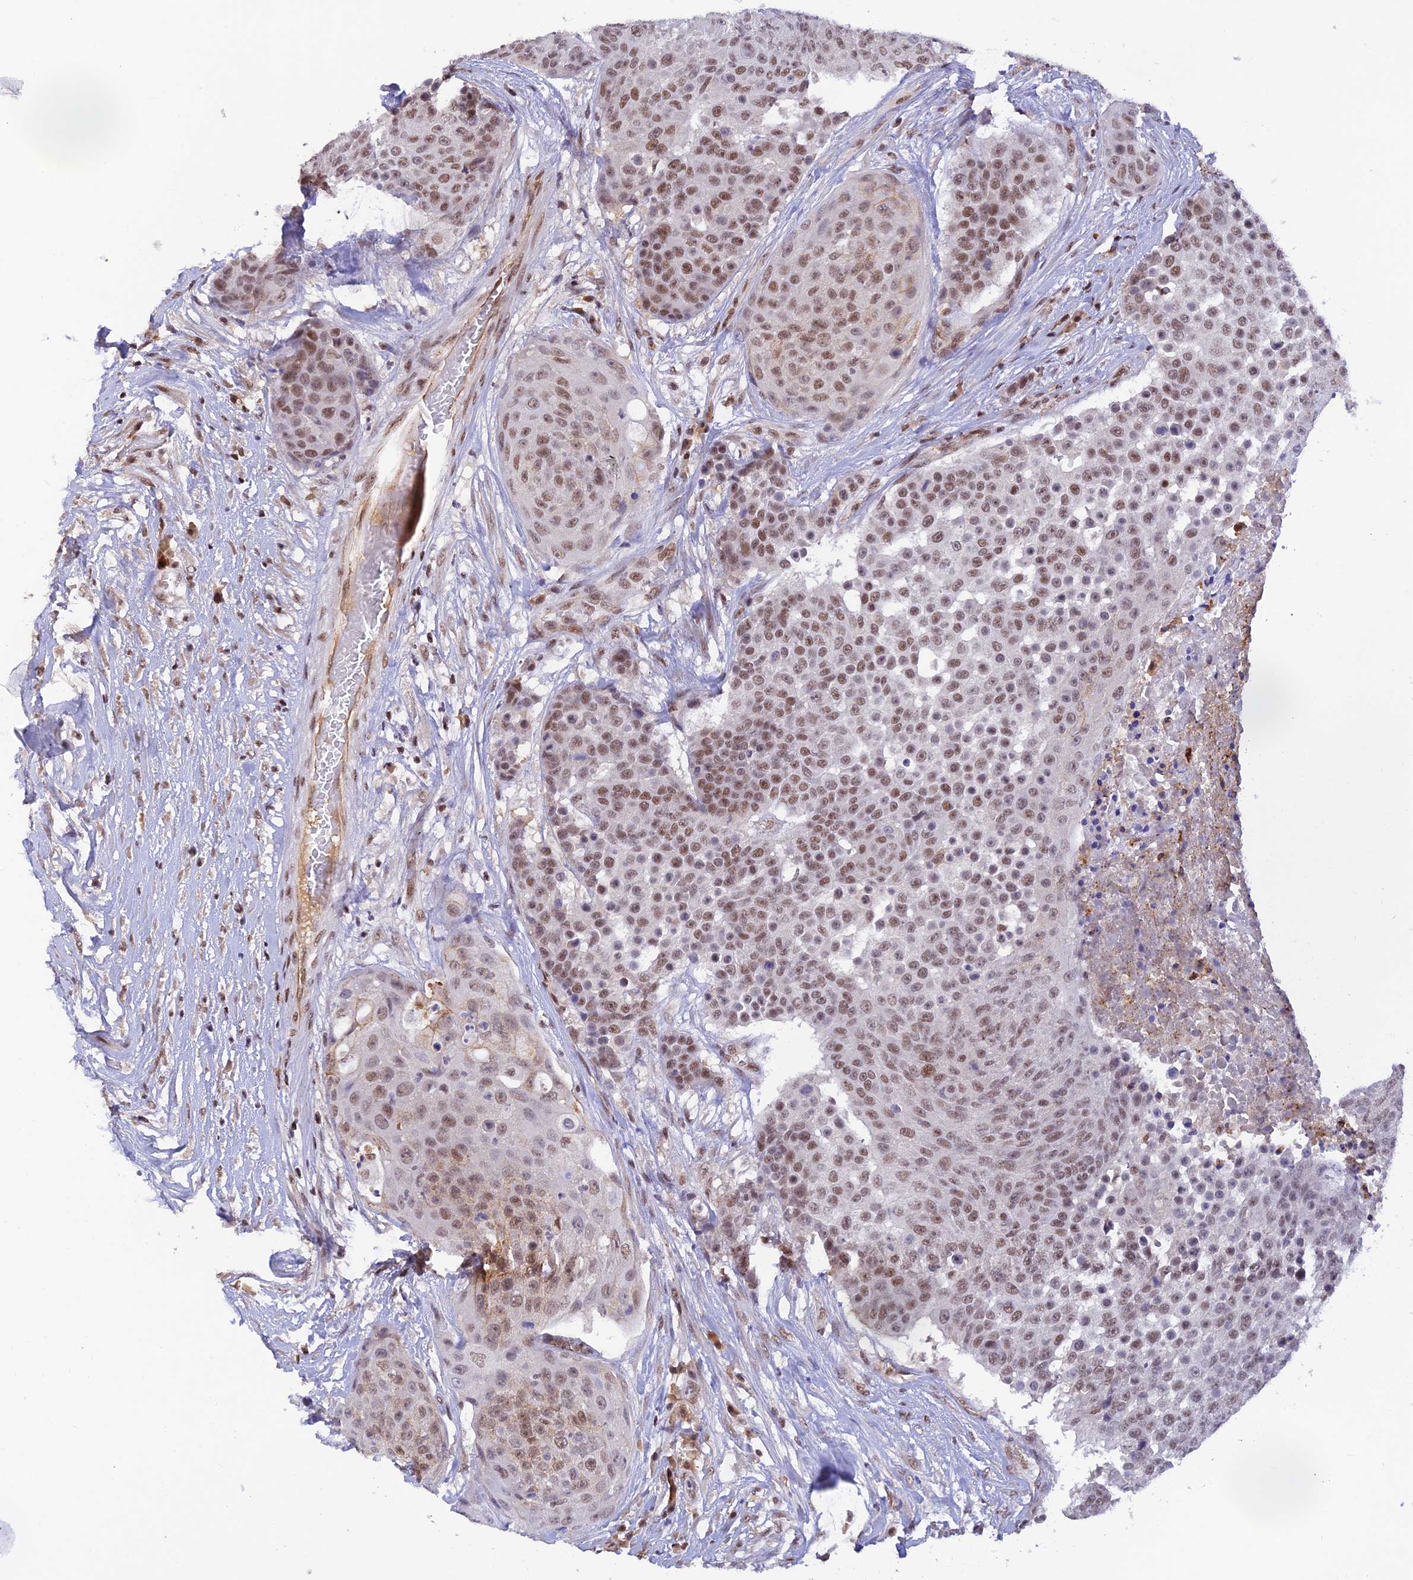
{"staining": {"intensity": "moderate", "quantity": ">75%", "location": "nuclear"}, "tissue": "urothelial cancer", "cell_type": "Tumor cells", "image_type": "cancer", "snomed": [{"axis": "morphology", "description": "Urothelial carcinoma, High grade"}, {"axis": "topography", "description": "Urinary bladder"}], "caption": "DAB immunohistochemical staining of high-grade urothelial carcinoma shows moderate nuclear protein staining in about >75% of tumor cells.", "gene": "THAP11", "patient": {"sex": "female", "age": 63}}